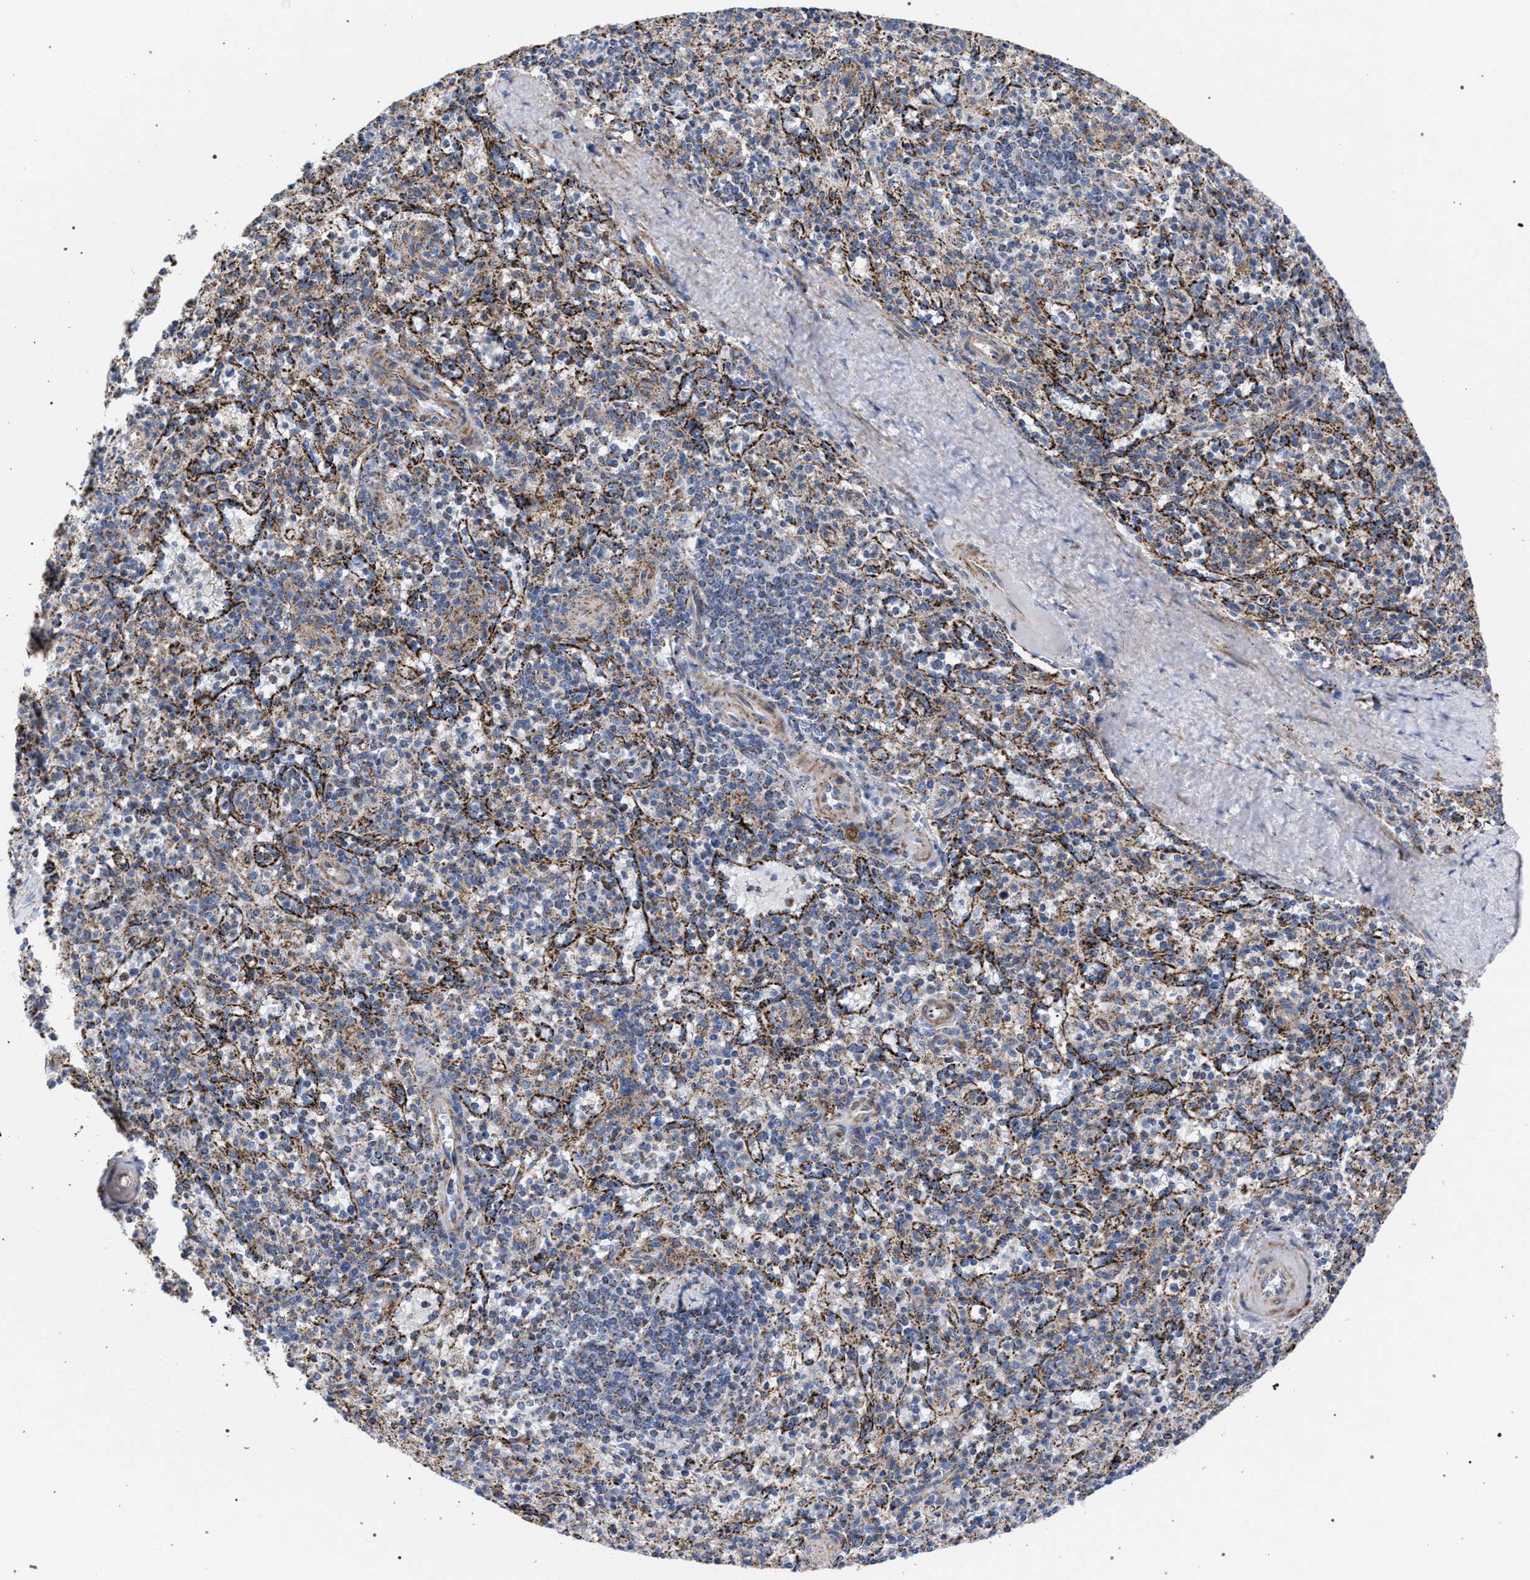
{"staining": {"intensity": "moderate", "quantity": "<25%", "location": "cytoplasmic/membranous"}, "tissue": "spleen", "cell_type": "Cells in red pulp", "image_type": "normal", "snomed": [{"axis": "morphology", "description": "Normal tissue, NOS"}, {"axis": "topography", "description": "Spleen"}], "caption": "Protein staining exhibits moderate cytoplasmic/membranous positivity in approximately <25% of cells in red pulp in benign spleen.", "gene": "ACADS", "patient": {"sex": "male", "age": 72}}